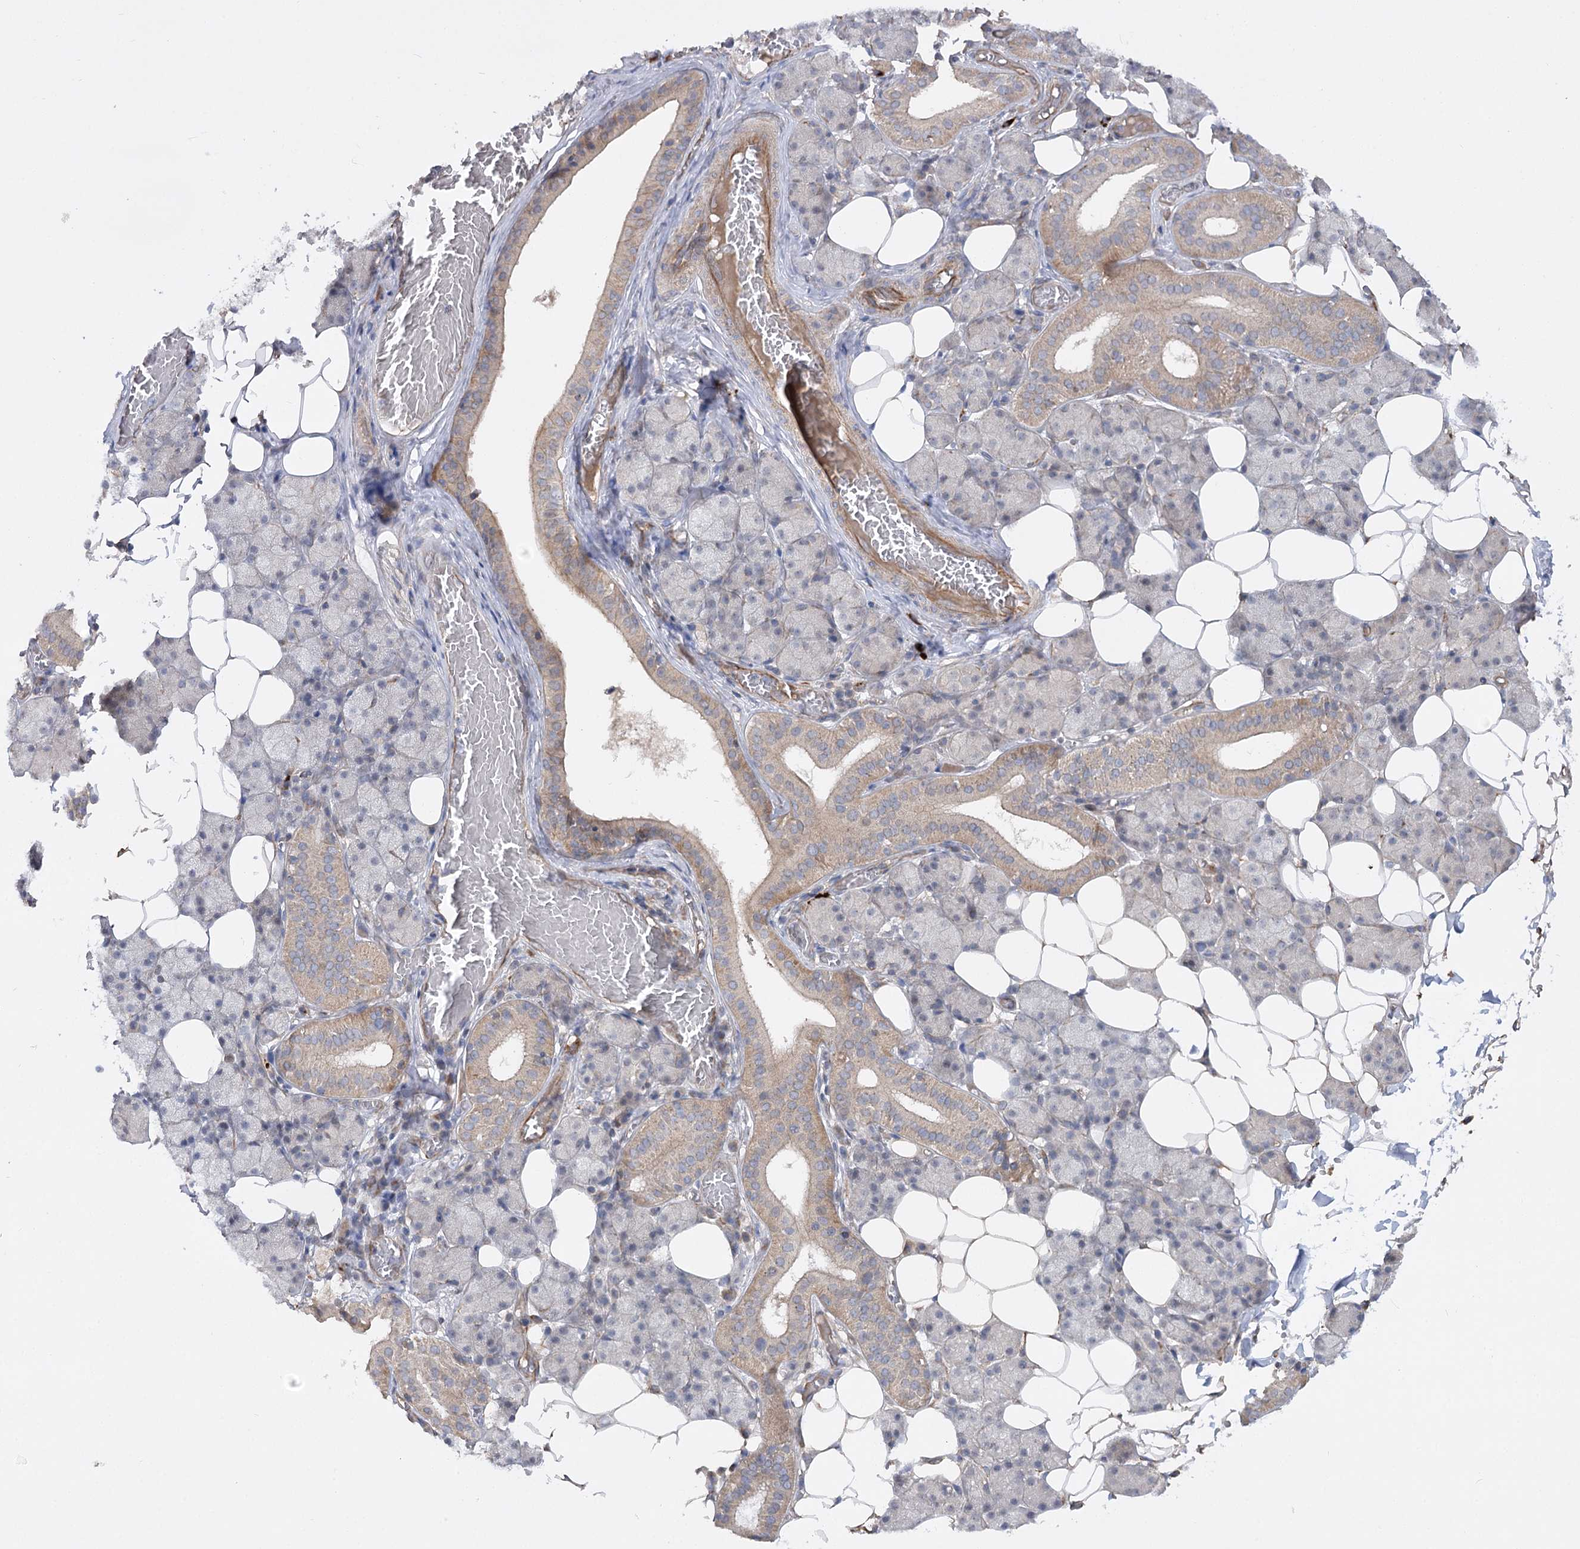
{"staining": {"intensity": "weak", "quantity": "25%-75%", "location": "cytoplasmic/membranous"}, "tissue": "salivary gland", "cell_type": "Glandular cells", "image_type": "normal", "snomed": [{"axis": "morphology", "description": "Normal tissue, NOS"}, {"axis": "topography", "description": "Salivary gland"}], "caption": "A low amount of weak cytoplasmic/membranous positivity is present in approximately 25%-75% of glandular cells in normal salivary gland.", "gene": "KIAA0825", "patient": {"sex": "female", "age": 33}}